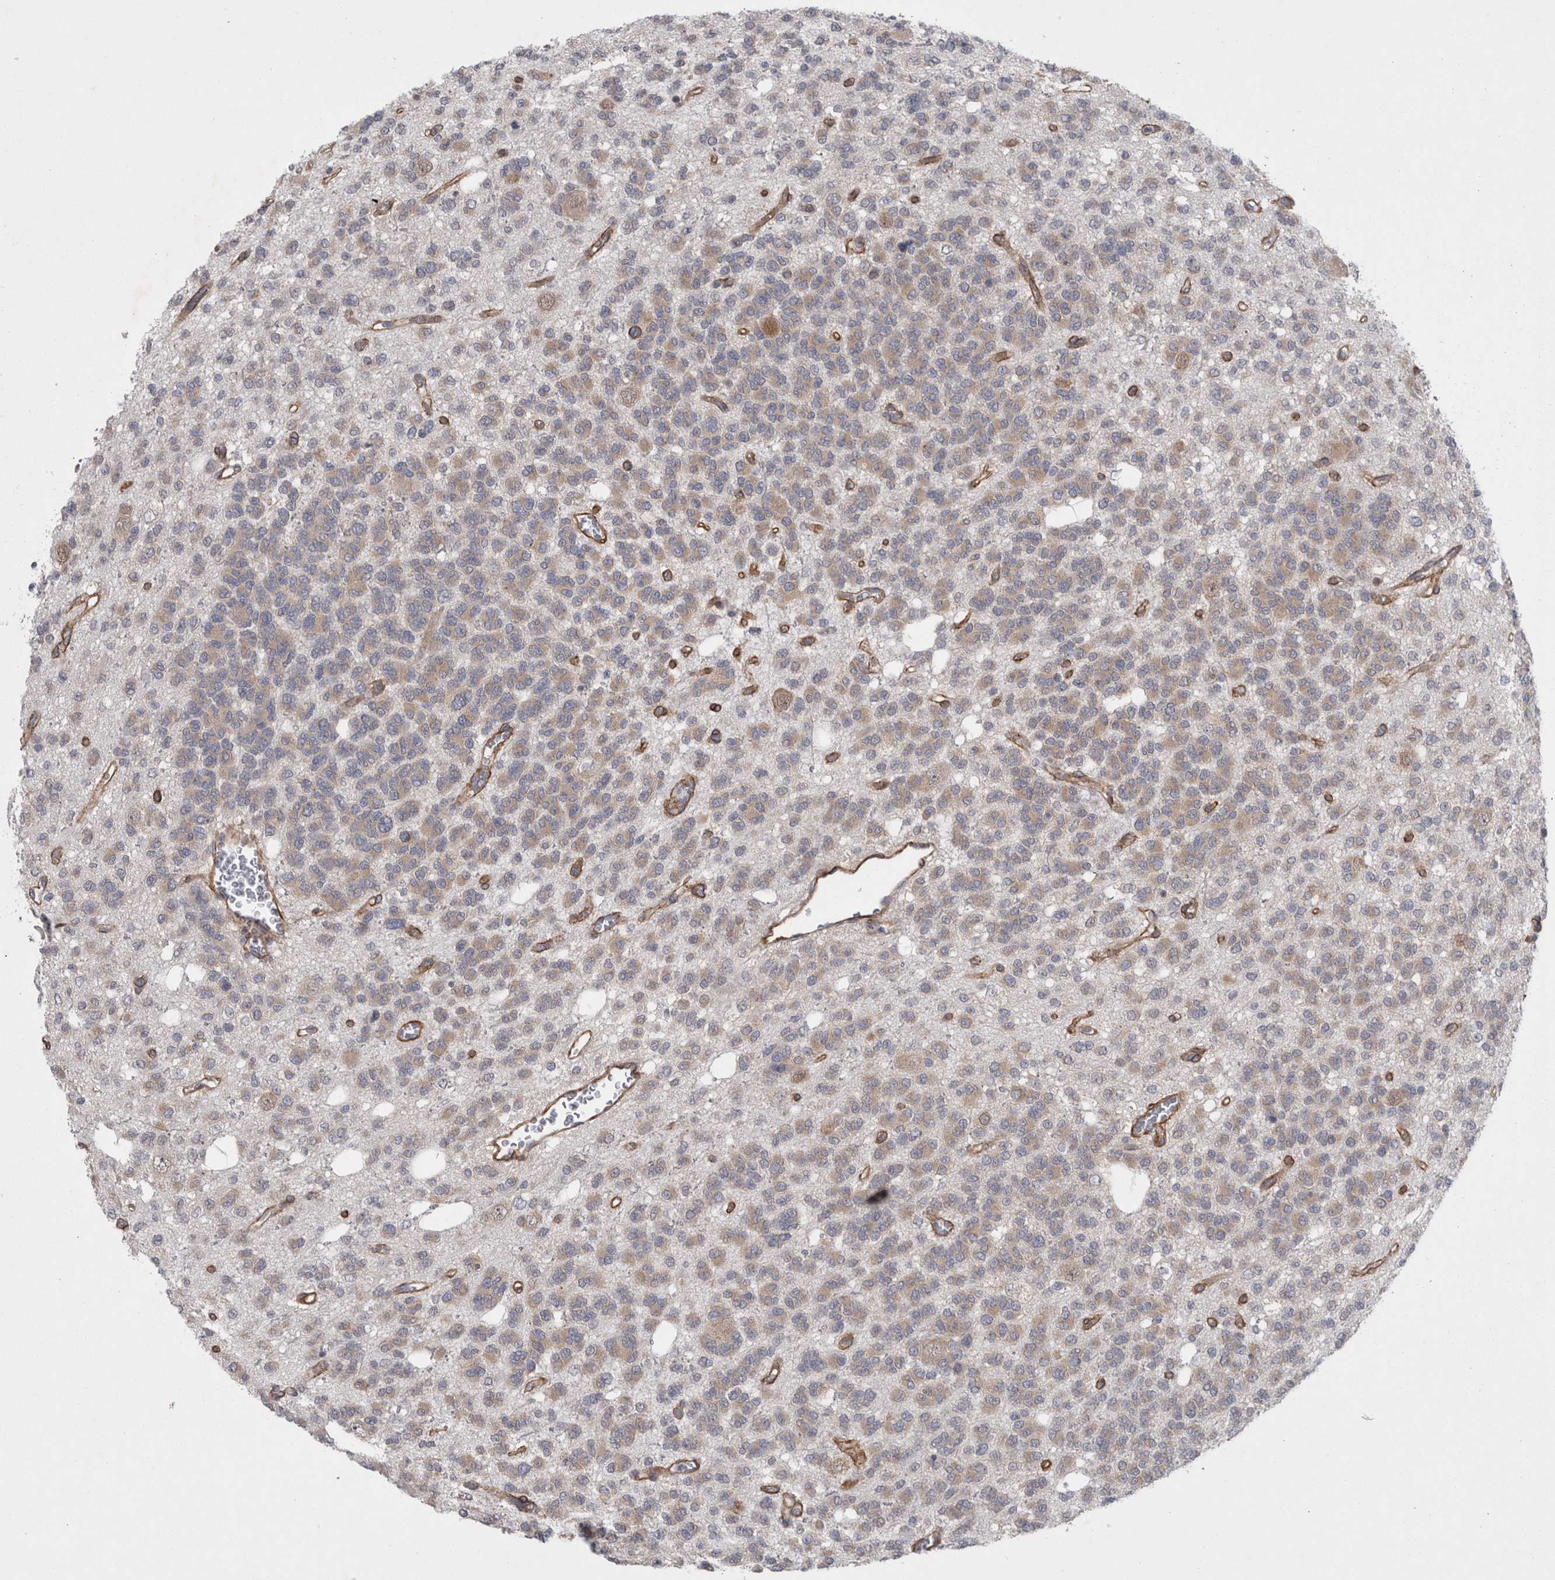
{"staining": {"intensity": "weak", "quantity": "25%-75%", "location": "cytoplasmic/membranous"}, "tissue": "glioma", "cell_type": "Tumor cells", "image_type": "cancer", "snomed": [{"axis": "morphology", "description": "Glioma, malignant, Low grade"}, {"axis": "topography", "description": "Brain"}], "caption": "Tumor cells demonstrate weak cytoplasmic/membranous expression in about 25%-75% of cells in glioma.", "gene": "DDX6", "patient": {"sex": "male", "age": 38}}